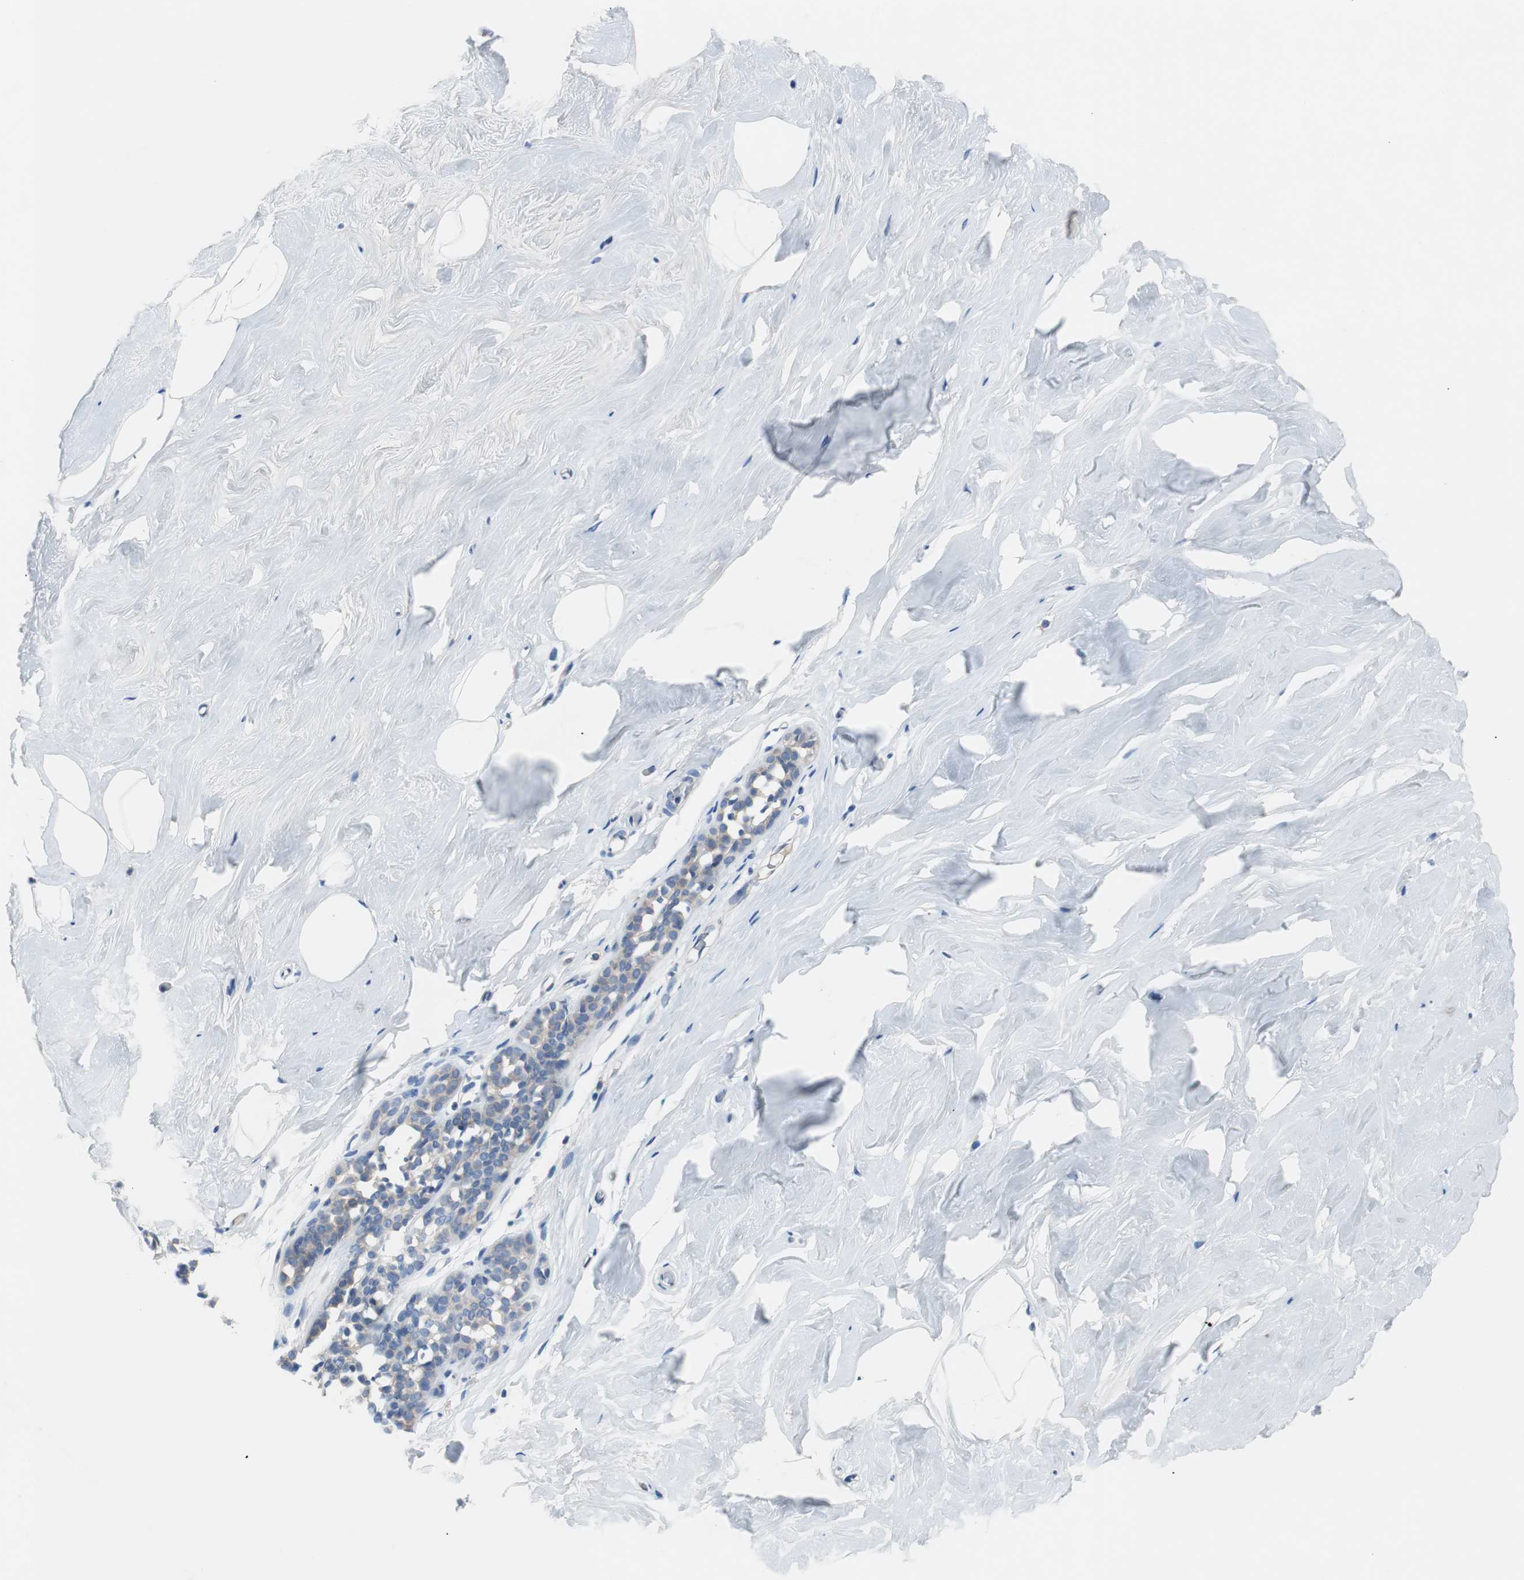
{"staining": {"intensity": "negative", "quantity": "none", "location": "none"}, "tissue": "breast", "cell_type": "Adipocytes", "image_type": "normal", "snomed": [{"axis": "morphology", "description": "Normal tissue, NOS"}, {"axis": "topography", "description": "Breast"}], "caption": "The micrograph exhibits no staining of adipocytes in unremarkable breast. The staining is performed using DAB (3,3'-diaminobenzidine) brown chromogen with nuclei counter-stained in using hematoxylin.", "gene": "EEF2K", "patient": {"sex": "female", "age": 75}}